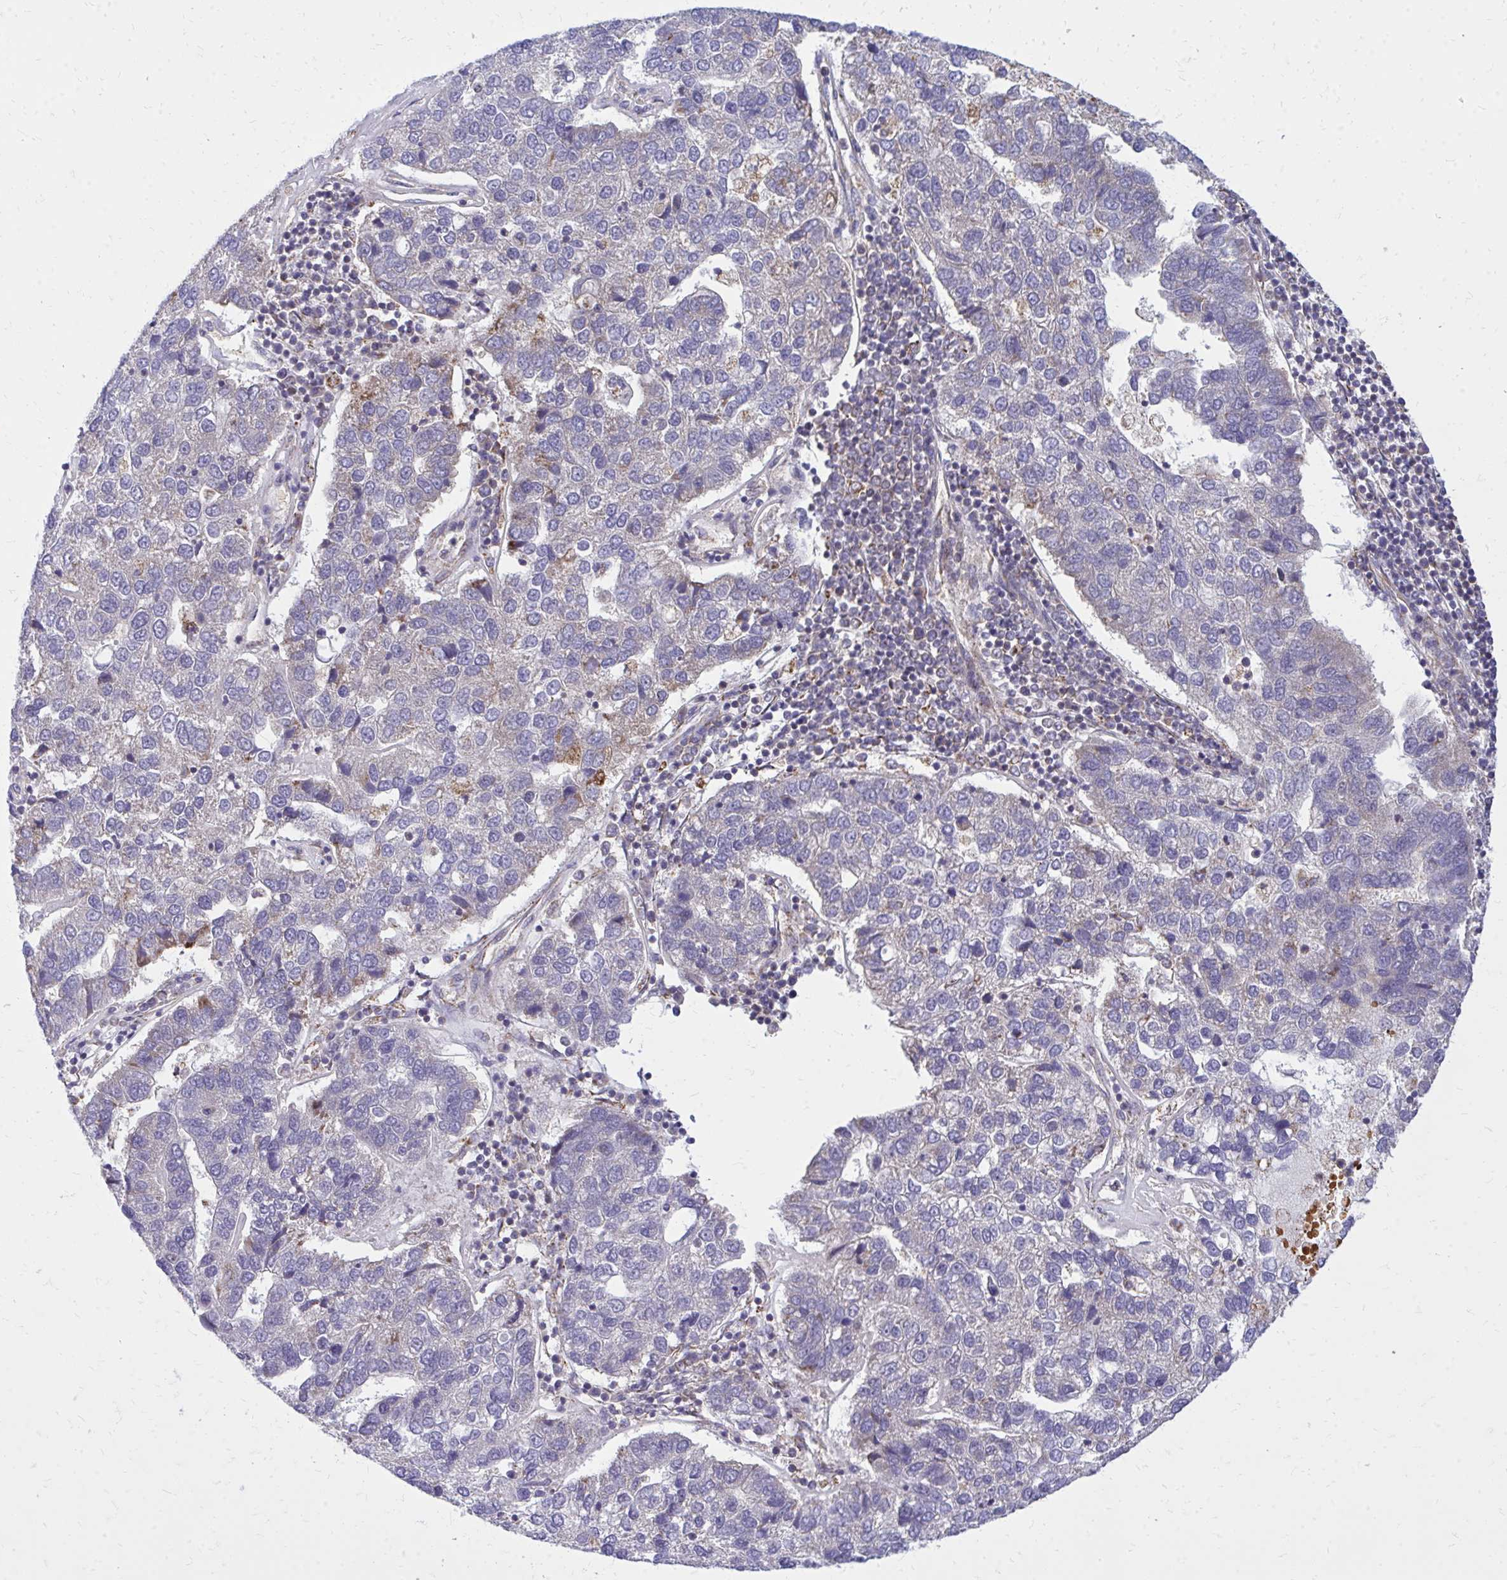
{"staining": {"intensity": "negative", "quantity": "none", "location": "none"}, "tissue": "pancreatic cancer", "cell_type": "Tumor cells", "image_type": "cancer", "snomed": [{"axis": "morphology", "description": "Adenocarcinoma, NOS"}, {"axis": "topography", "description": "Pancreas"}], "caption": "An image of human adenocarcinoma (pancreatic) is negative for staining in tumor cells. (DAB immunohistochemistry (IHC) visualized using brightfield microscopy, high magnification).", "gene": "PDK4", "patient": {"sex": "female", "age": 61}}